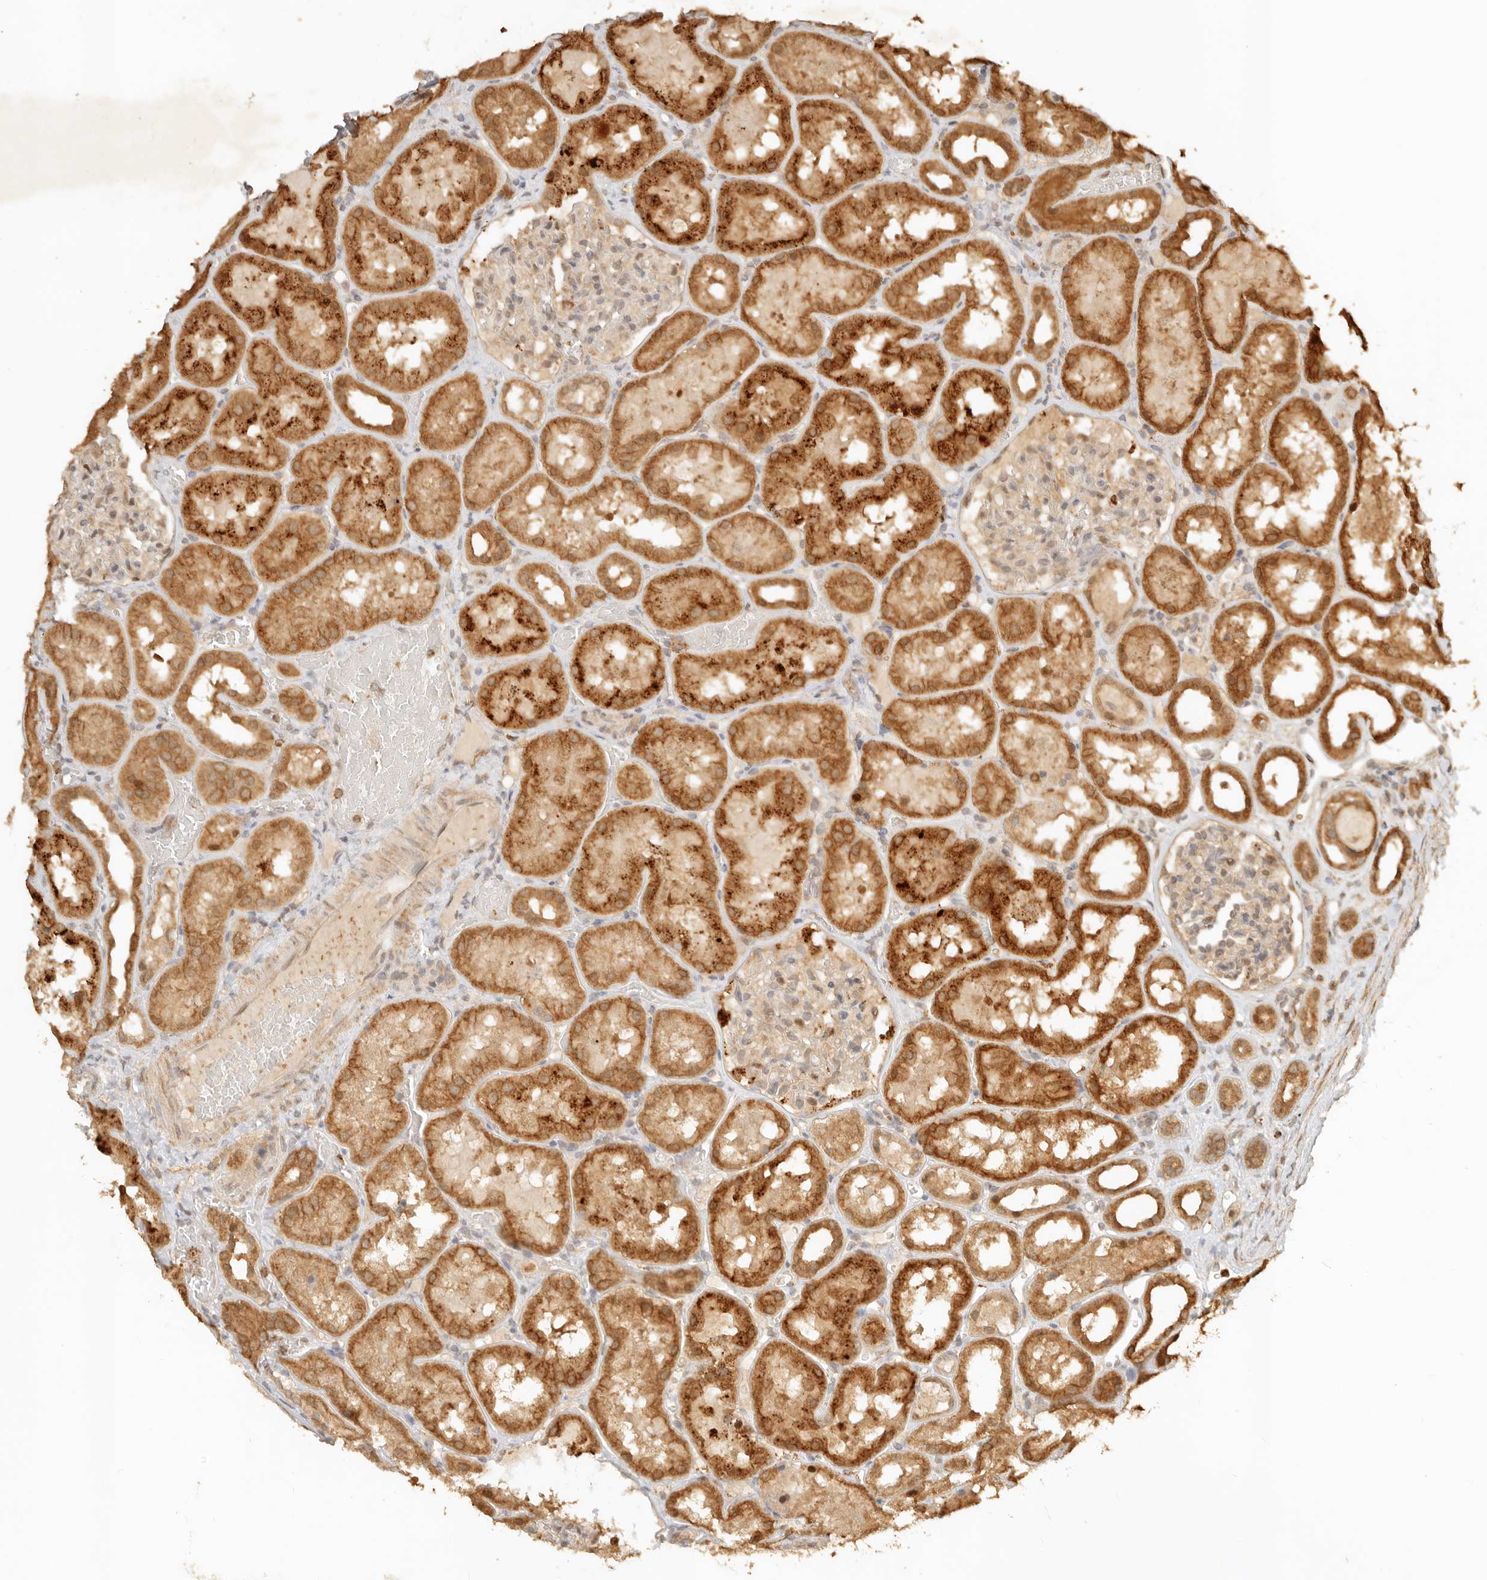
{"staining": {"intensity": "moderate", "quantity": "<25%", "location": "cytoplasmic/membranous,nuclear"}, "tissue": "kidney", "cell_type": "Cells in glomeruli", "image_type": "normal", "snomed": [{"axis": "morphology", "description": "Normal tissue, NOS"}, {"axis": "topography", "description": "Kidney"}, {"axis": "topography", "description": "Urinary bladder"}], "caption": "The photomicrograph displays immunohistochemical staining of unremarkable kidney. There is moderate cytoplasmic/membranous,nuclear positivity is present in about <25% of cells in glomeruli.", "gene": "KIF2B", "patient": {"sex": "male", "age": 16}}